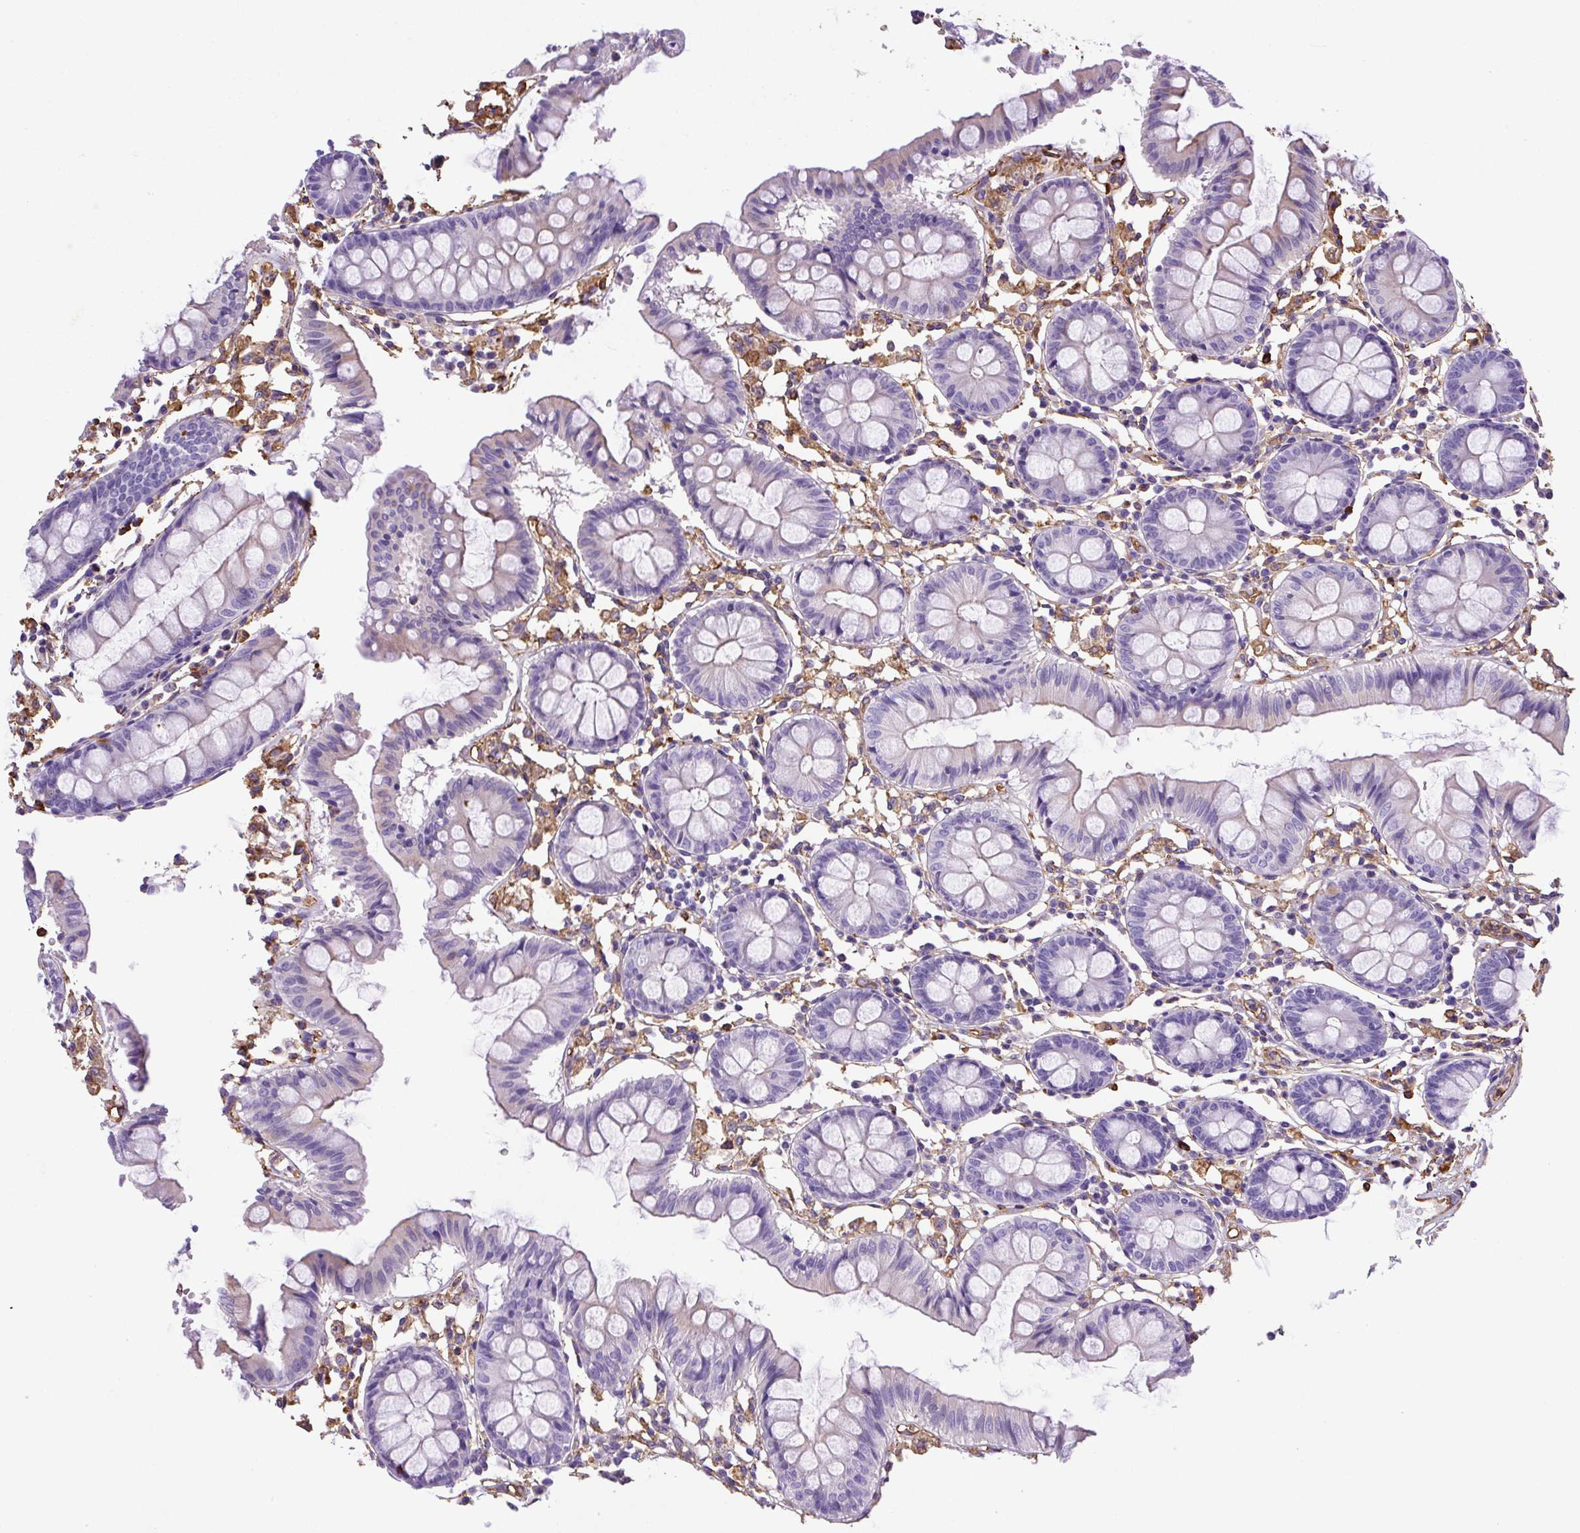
{"staining": {"intensity": "negative", "quantity": "none", "location": "none"}, "tissue": "colon", "cell_type": "Glandular cells", "image_type": "normal", "snomed": [{"axis": "morphology", "description": "Normal tissue, NOS"}, {"axis": "topography", "description": "Colon"}], "caption": "Human colon stained for a protein using immunohistochemistry demonstrates no staining in glandular cells.", "gene": "MAGEB5", "patient": {"sex": "female", "age": 84}}